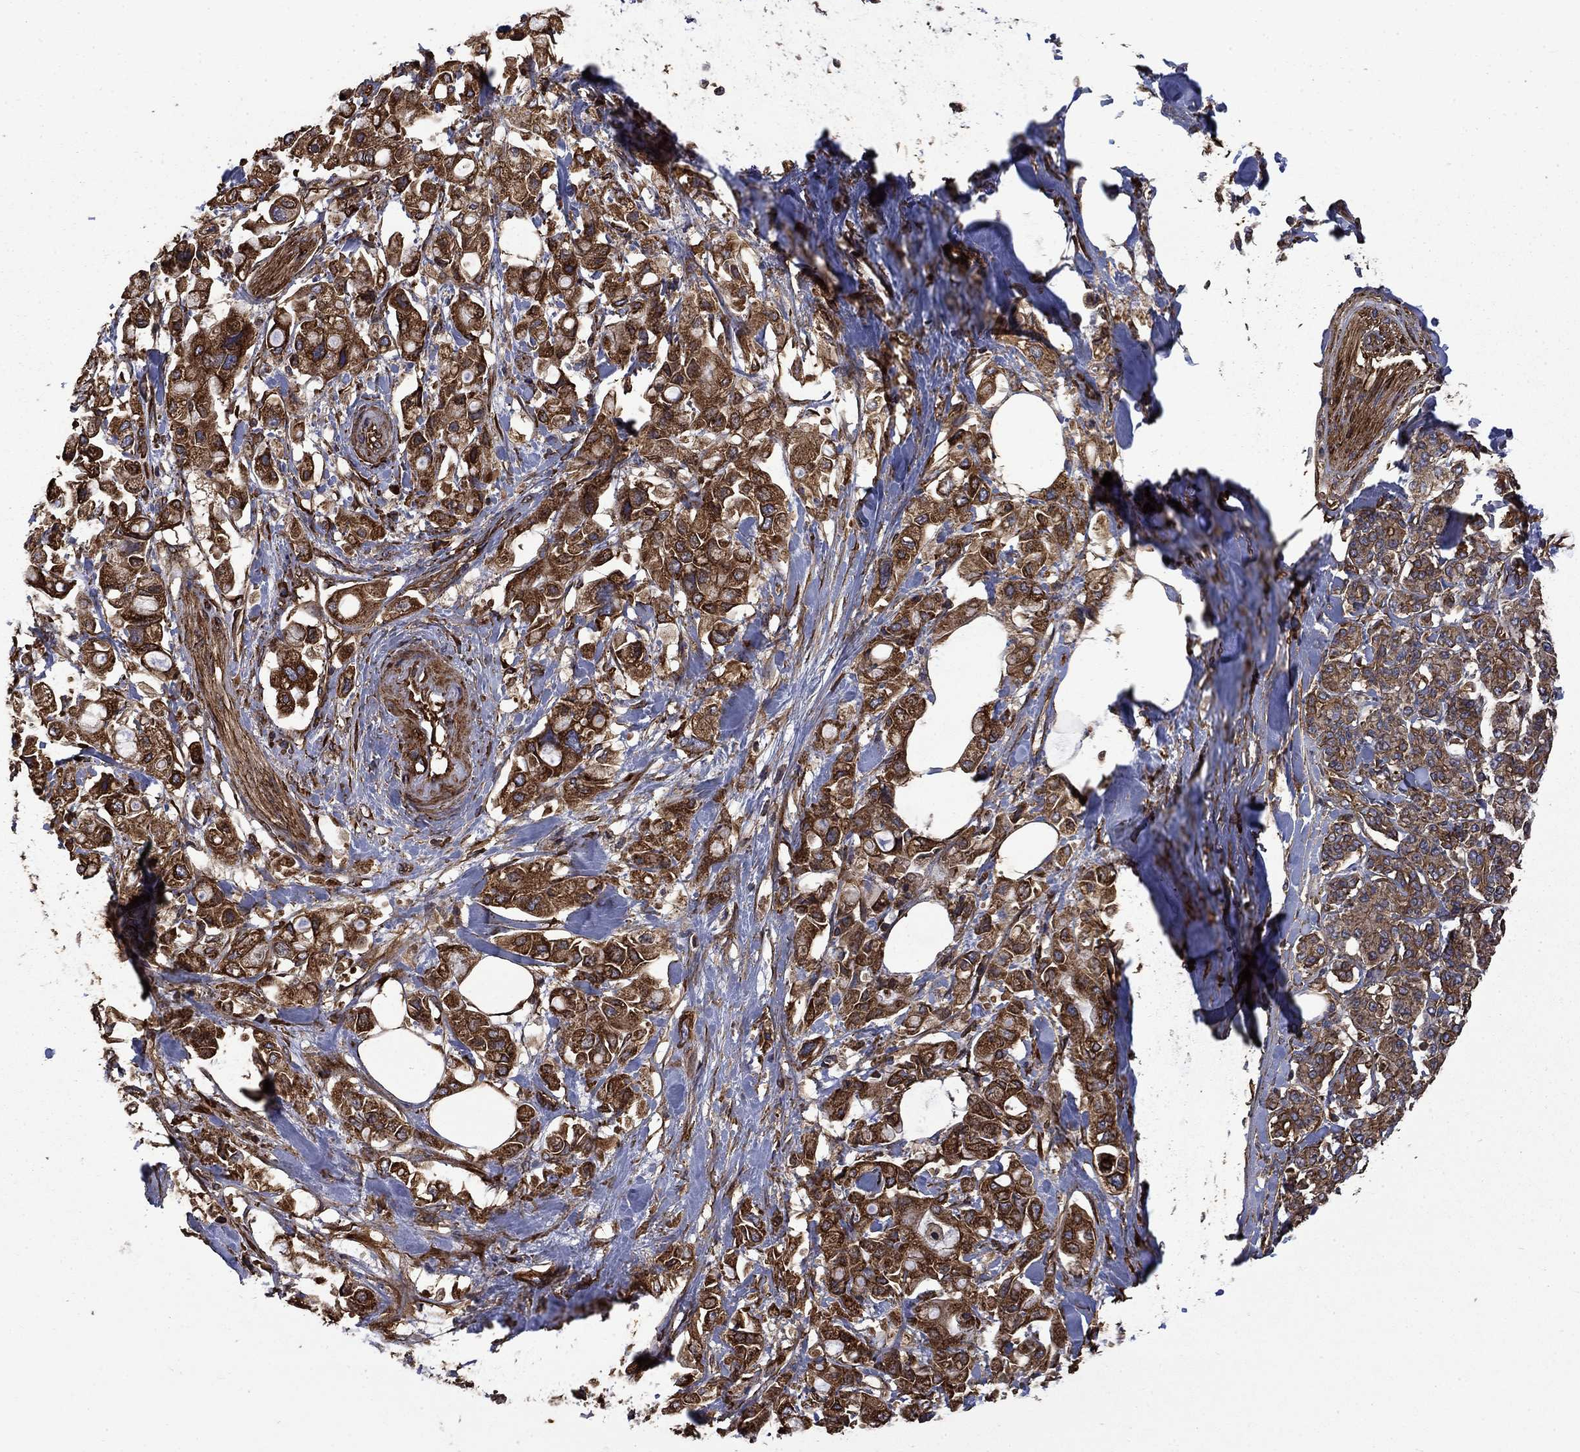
{"staining": {"intensity": "strong", "quantity": ">75%", "location": "cytoplasmic/membranous"}, "tissue": "pancreatic cancer", "cell_type": "Tumor cells", "image_type": "cancer", "snomed": [{"axis": "morphology", "description": "Adenocarcinoma, NOS"}, {"axis": "topography", "description": "Pancreas"}], "caption": "This is an image of immunohistochemistry (IHC) staining of pancreatic cancer (adenocarcinoma), which shows strong positivity in the cytoplasmic/membranous of tumor cells.", "gene": "CUTC", "patient": {"sex": "female", "age": 56}}